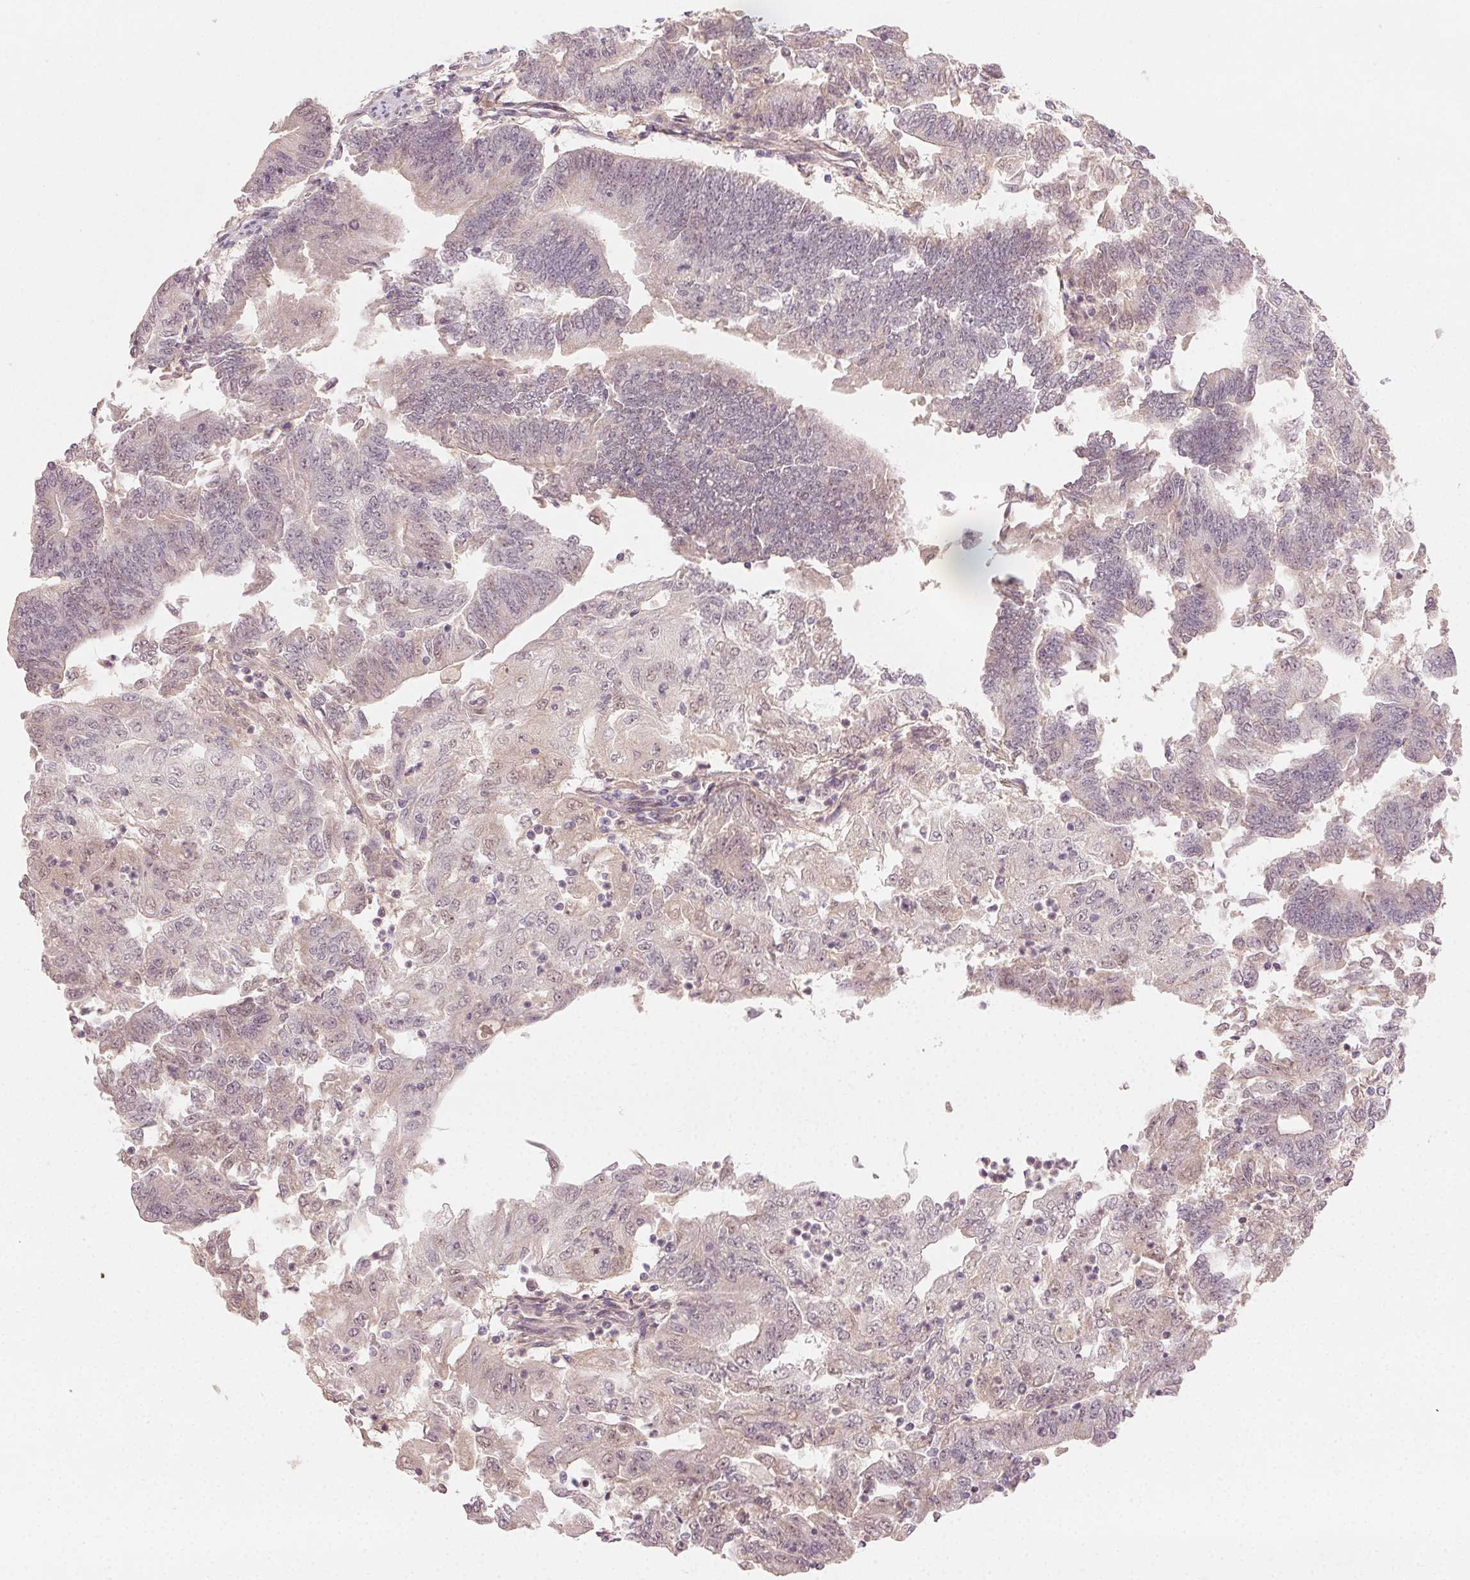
{"staining": {"intensity": "negative", "quantity": "none", "location": "none"}, "tissue": "endometrial cancer", "cell_type": "Tumor cells", "image_type": "cancer", "snomed": [{"axis": "morphology", "description": "Adenocarcinoma, NOS"}, {"axis": "topography", "description": "Endometrium"}], "caption": "A photomicrograph of human endometrial cancer is negative for staining in tumor cells.", "gene": "TUB", "patient": {"sex": "female", "age": 70}}